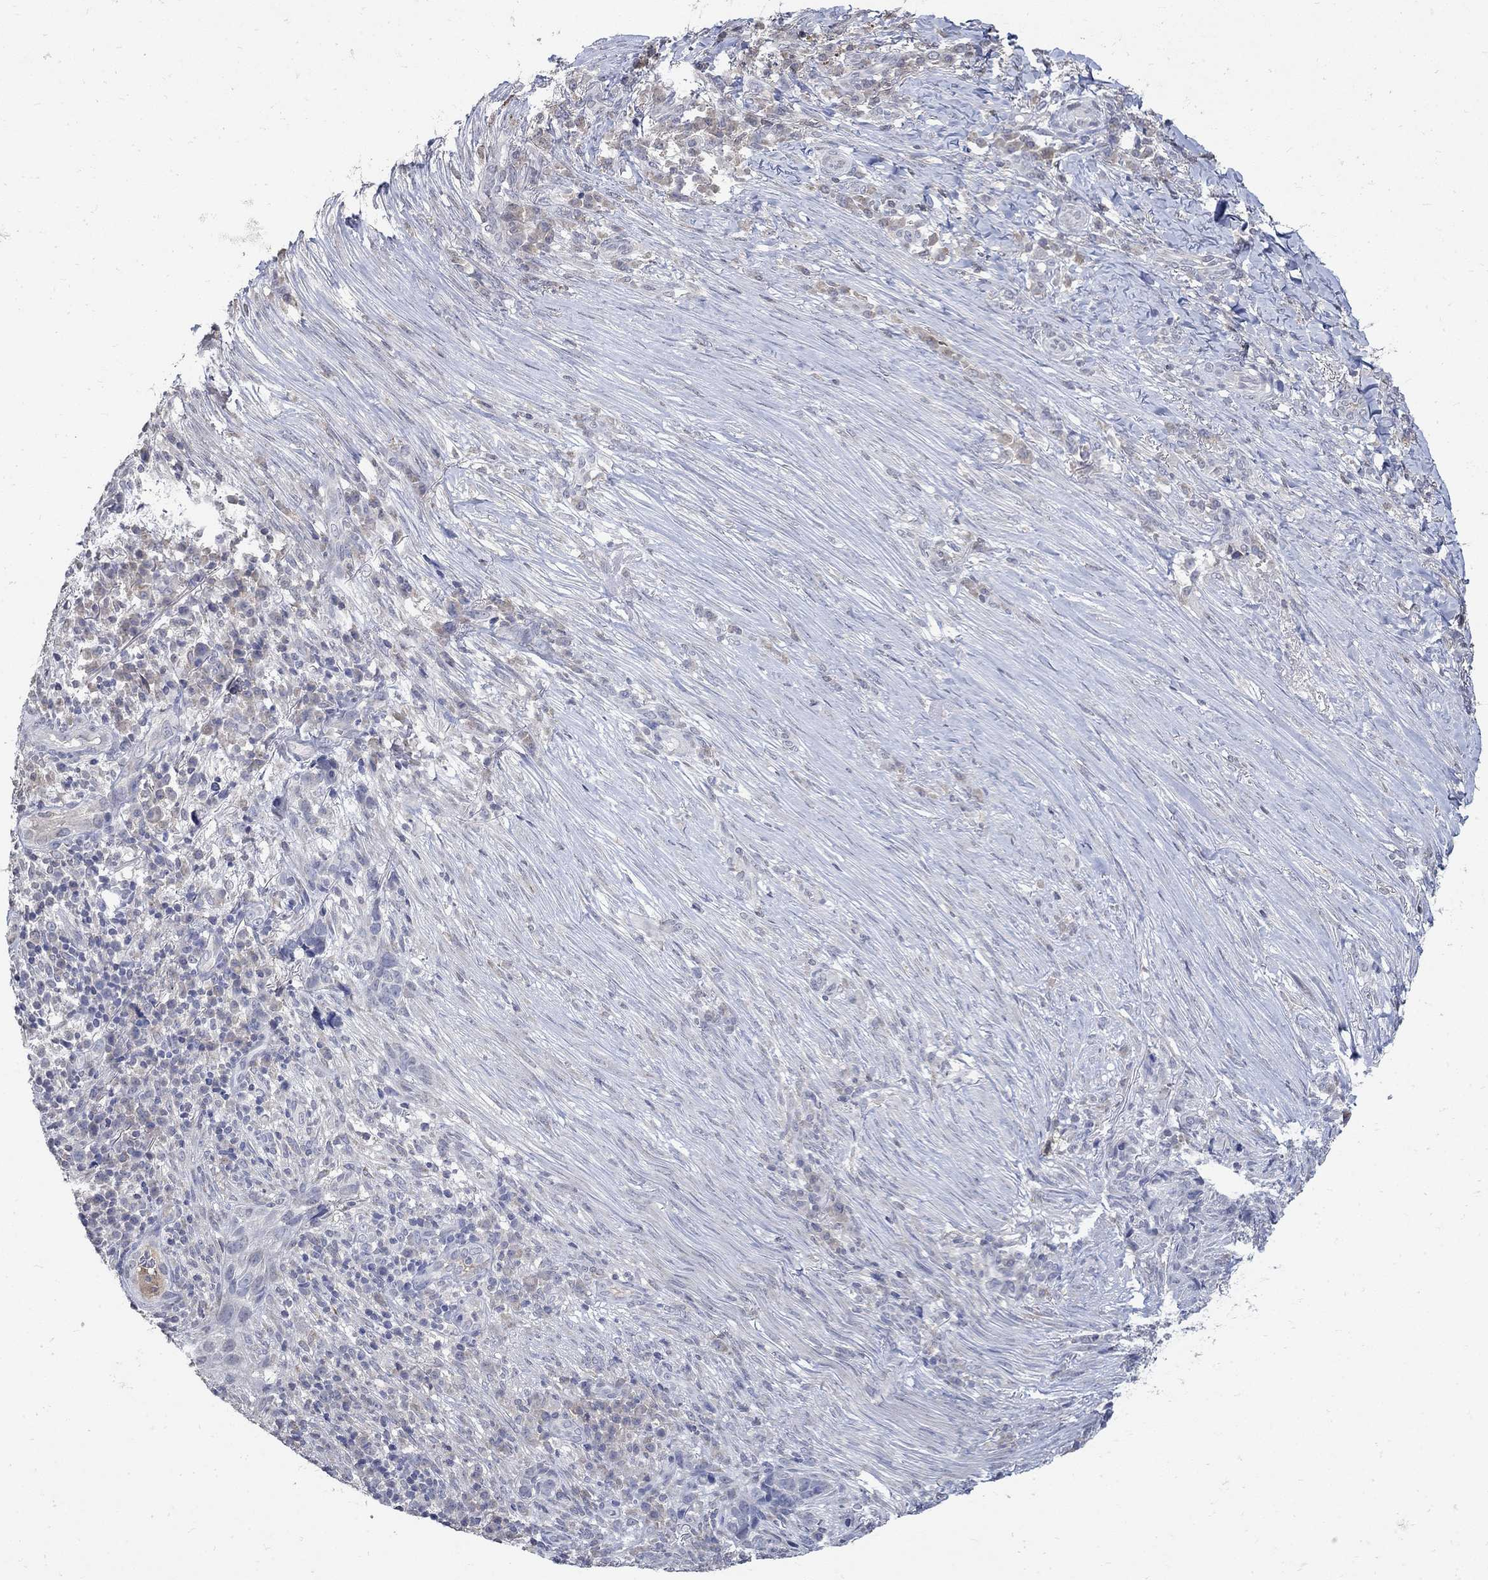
{"staining": {"intensity": "negative", "quantity": "none", "location": "none"}, "tissue": "skin cancer", "cell_type": "Tumor cells", "image_type": "cancer", "snomed": [{"axis": "morphology", "description": "Basal cell carcinoma"}, {"axis": "topography", "description": "Skin"}], "caption": "Immunohistochemistry (IHC) of human skin cancer exhibits no positivity in tumor cells.", "gene": "TMEM169", "patient": {"sex": "female", "age": 69}}